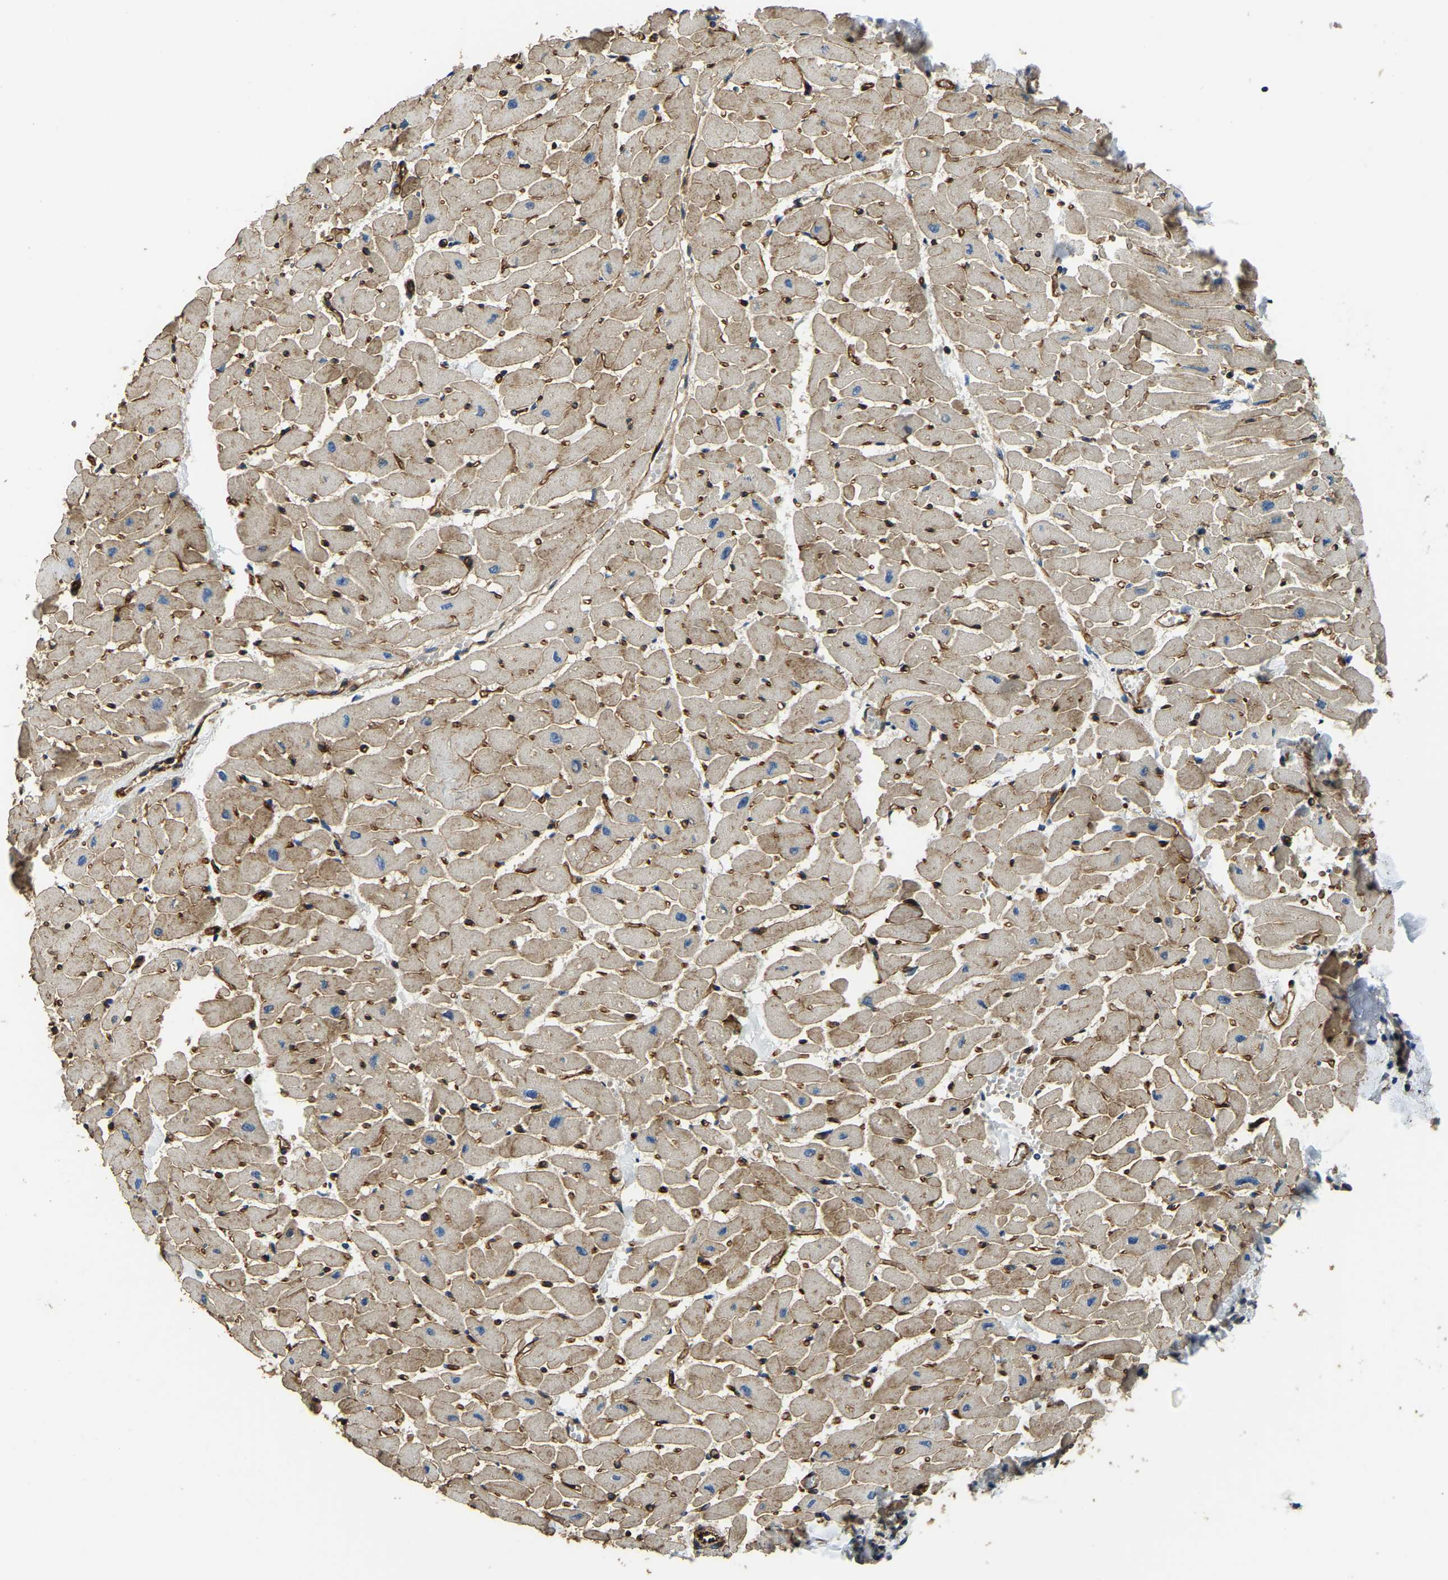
{"staining": {"intensity": "moderate", "quantity": "25%-75%", "location": "cytoplasmic/membranous"}, "tissue": "heart muscle", "cell_type": "Cardiomyocytes", "image_type": "normal", "snomed": [{"axis": "morphology", "description": "Normal tissue, NOS"}, {"axis": "topography", "description": "Heart"}], "caption": "A photomicrograph showing moderate cytoplasmic/membranous positivity in about 25%-75% of cardiomyocytes in normal heart muscle, as visualized by brown immunohistochemical staining.", "gene": "RNF39", "patient": {"sex": "female", "age": 19}}